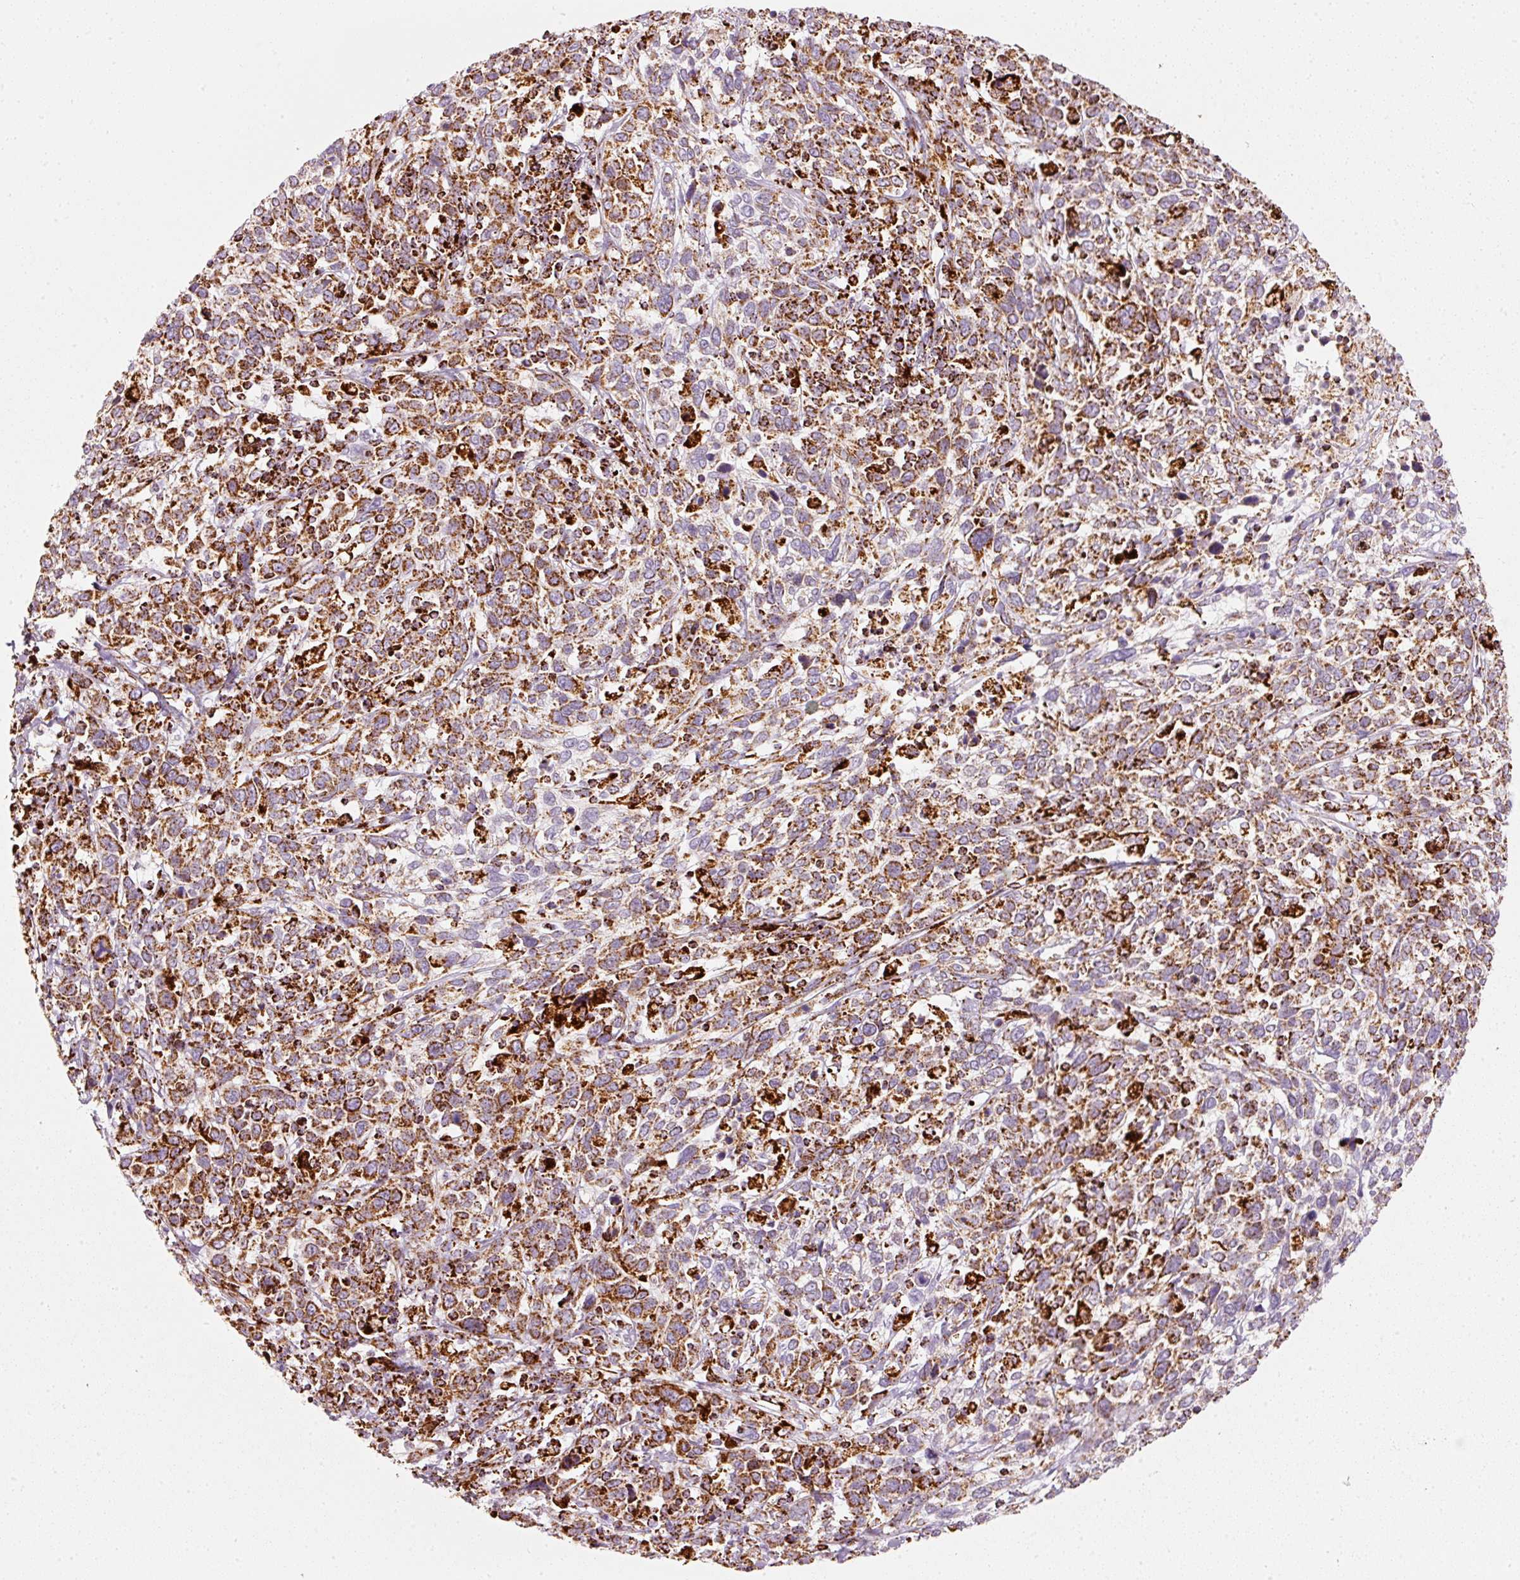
{"staining": {"intensity": "strong", "quantity": ">75%", "location": "cytoplasmic/membranous"}, "tissue": "cervical cancer", "cell_type": "Tumor cells", "image_type": "cancer", "snomed": [{"axis": "morphology", "description": "Squamous cell carcinoma, NOS"}, {"axis": "topography", "description": "Cervix"}], "caption": "A micrograph of squamous cell carcinoma (cervical) stained for a protein shows strong cytoplasmic/membranous brown staining in tumor cells.", "gene": "MT-CO2", "patient": {"sex": "female", "age": 46}}